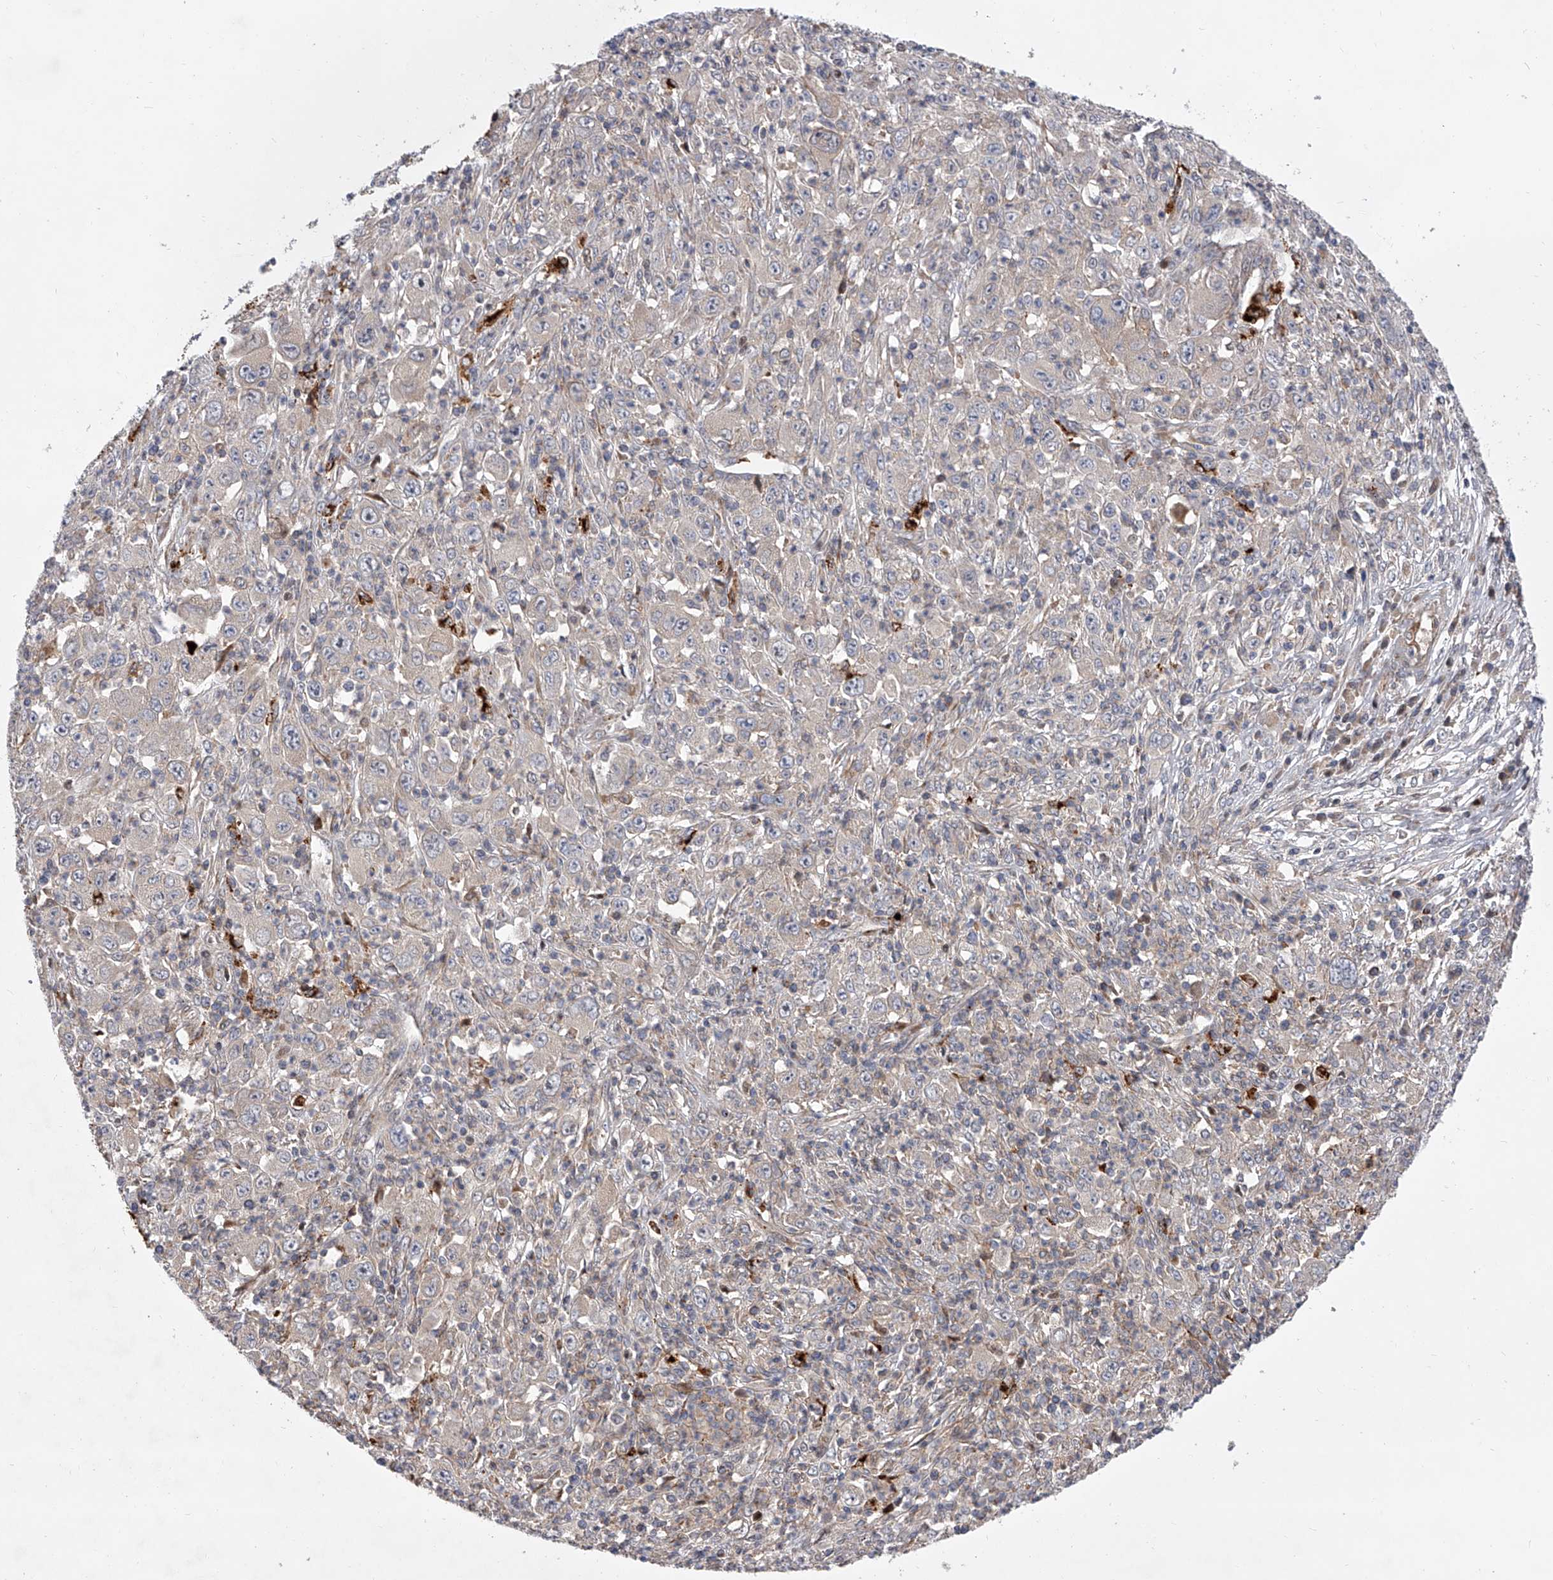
{"staining": {"intensity": "moderate", "quantity": "<25%", "location": "cytoplasmic/membranous"}, "tissue": "melanoma", "cell_type": "Tumor cells", "image_type": "cancer", "snomed": [{"axis": "morphology", "description": "Malignant melanoma, Metastatic site"}, {"axis": "topography", "description": "Skin"}], "caption": "High-magnification brightfield microscopy of malignant melanoma (metastatic site) stained with DAB (brown) and counterstained with hematoxylin (blue). tumor cells exhibit moderate cytoplasmic/membranous staining is present in approximately<25% of cells. (DAB (3,3'-diaminobenzidine) IHC with brightfield microscopy, high magnification).", "gene": "PDSS2", "patient": {"sex": "female", "age": 56}}